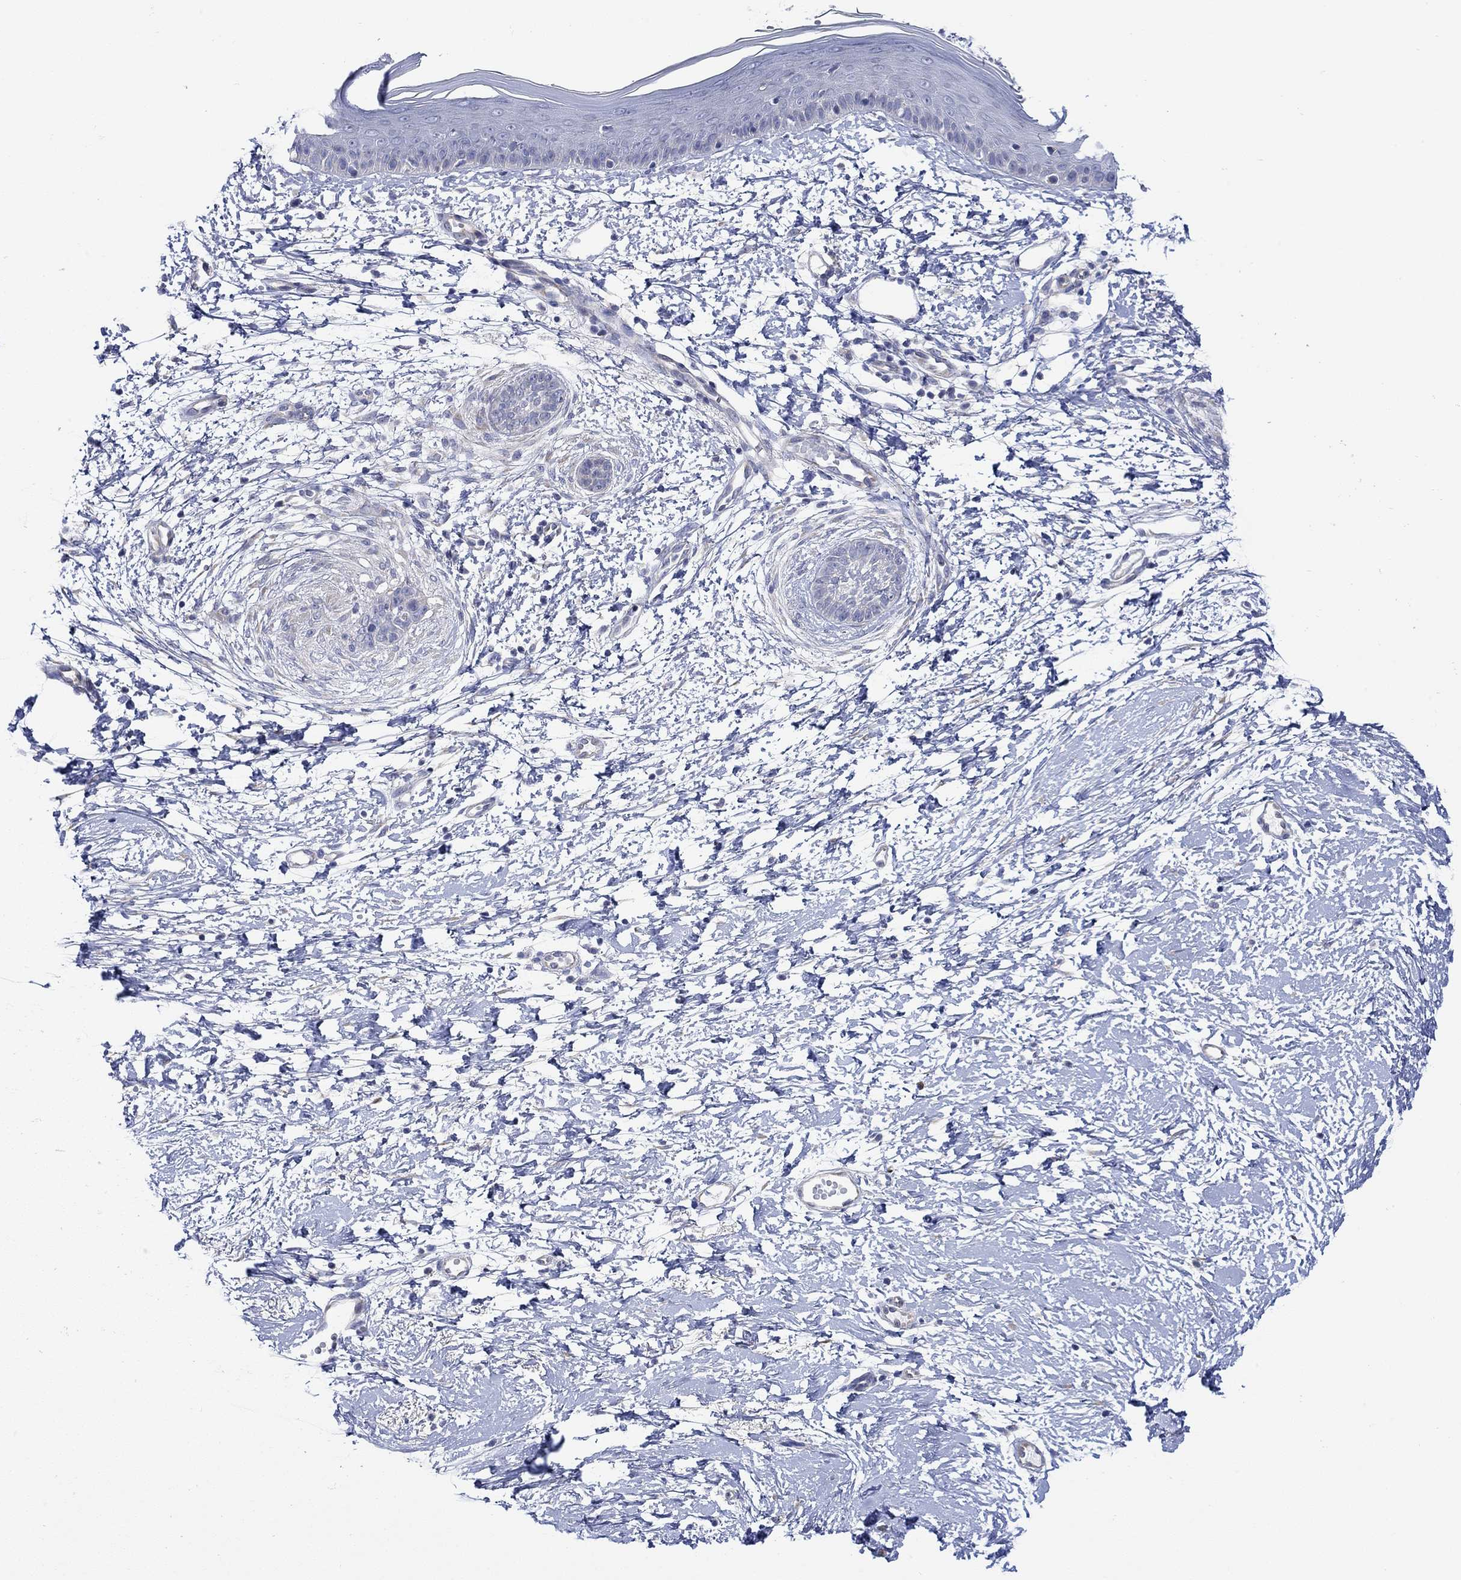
{"staining": {"intensity": "negative", "quantity": "none", "location": "none"}, "tissue": "skin cancer", "cell_type": "Tumor cells", "image_type": "cancer", "snomed": [{"axis": "morphology", "description": "Normal tissue, NOS"}, {"axis": "morphology", "description": "Basal cell carcinoma"}, {"axis": "topography", "description": "Skin"}], "caption": "There is no significant positivity in tumor cells of skin basal cell carcinoma. (DAB IHC with hematoxylin counter stain).", "gene": "KRT222", "patient": {"sex": "male", "age": 84}}